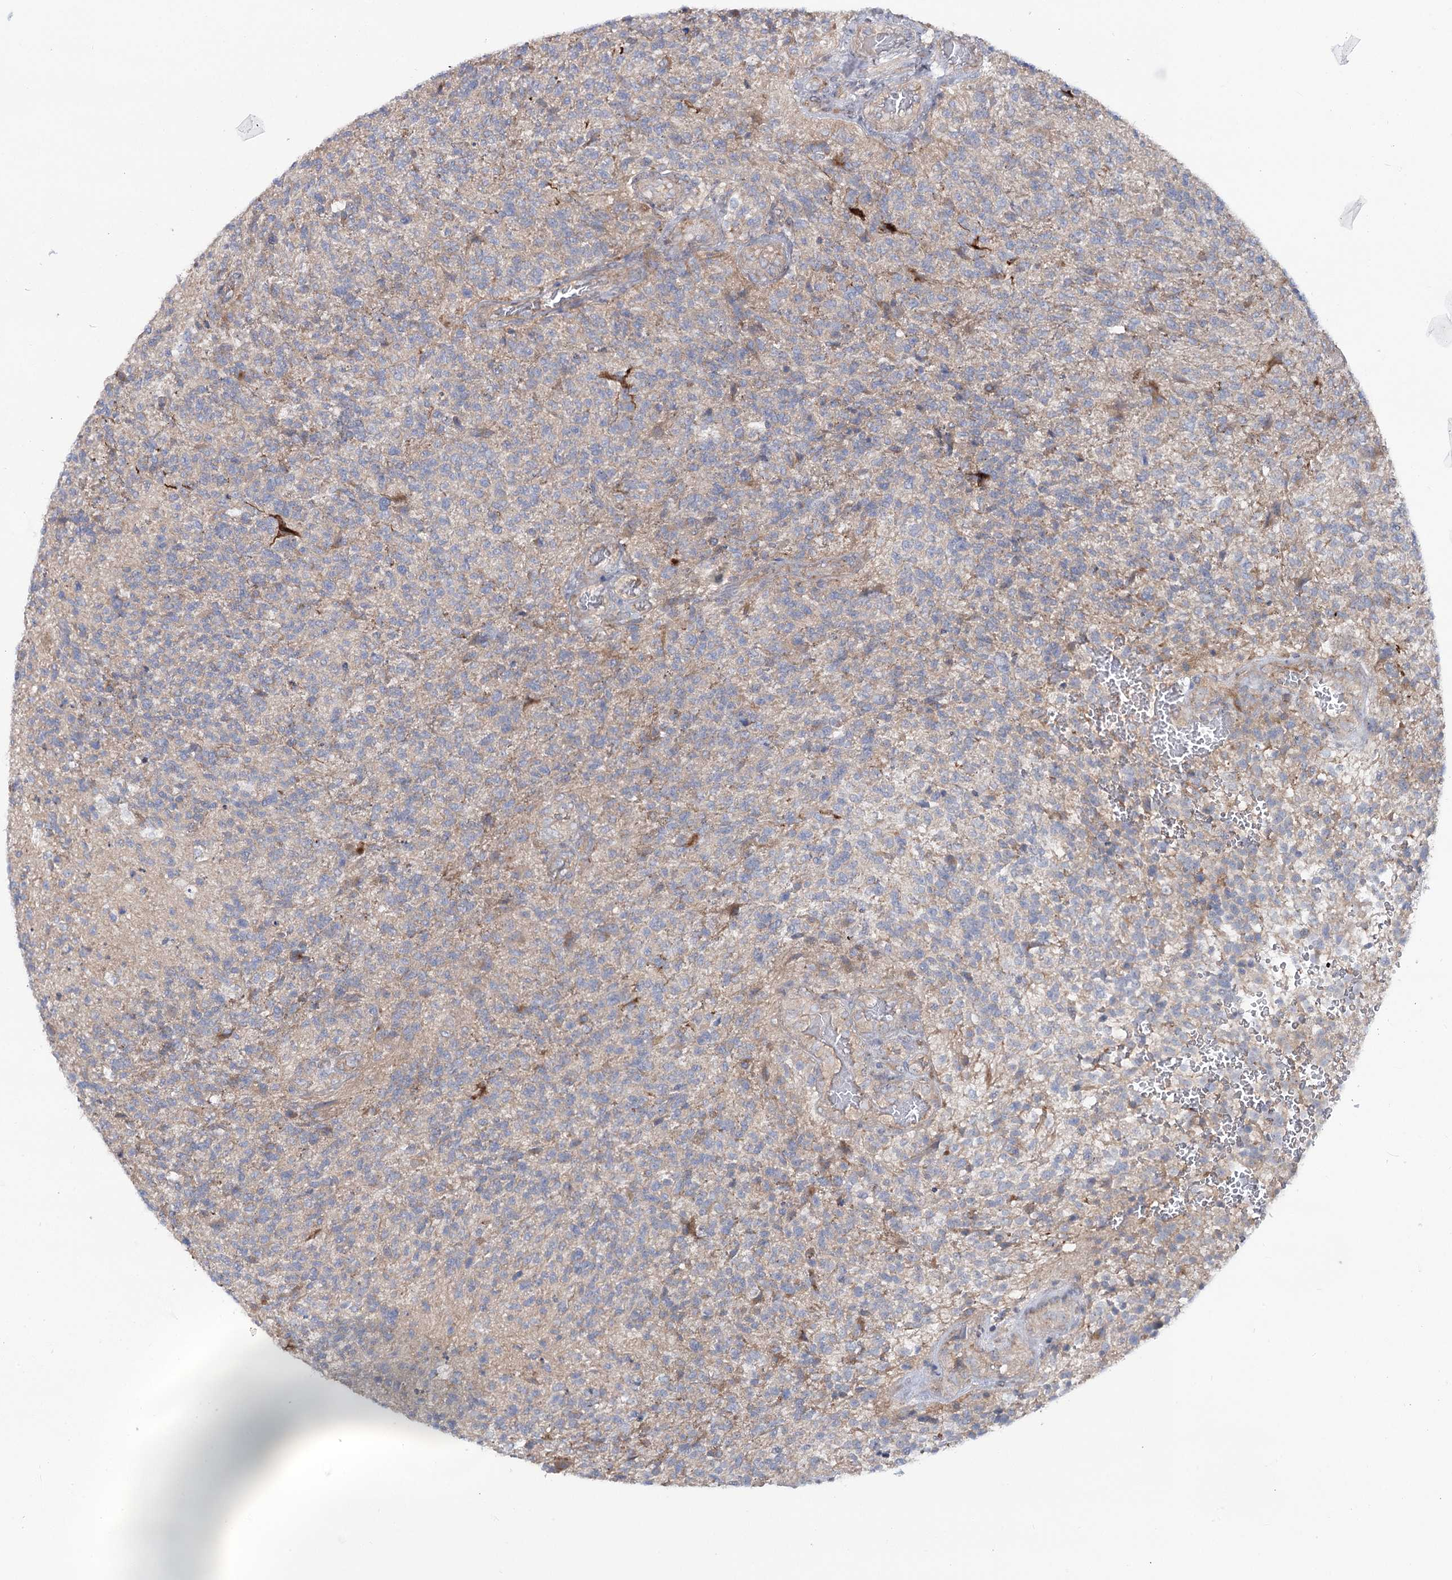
{"staining": {"intensity": "negative", "quantity": "none", "location": "none"}, "tissue": "glioma", "cell_type": "Tumor cells", "image_type": "cancer", "snomed": [{"axis": "morphology", "description": "Glioma, malignant, High grade"}, {"axis": "topography", "description": "Brain"}], "caption": "Immunohistochemistry micrograph of neoplastic tissue: human malignant high-grade glioma stained with DAB (3,3'-diaminobenzidine) demonstrates no significant protein staining in tumor cells.", "gene": "SCN11A", "patient": {"sex": "male", "age": 56}}